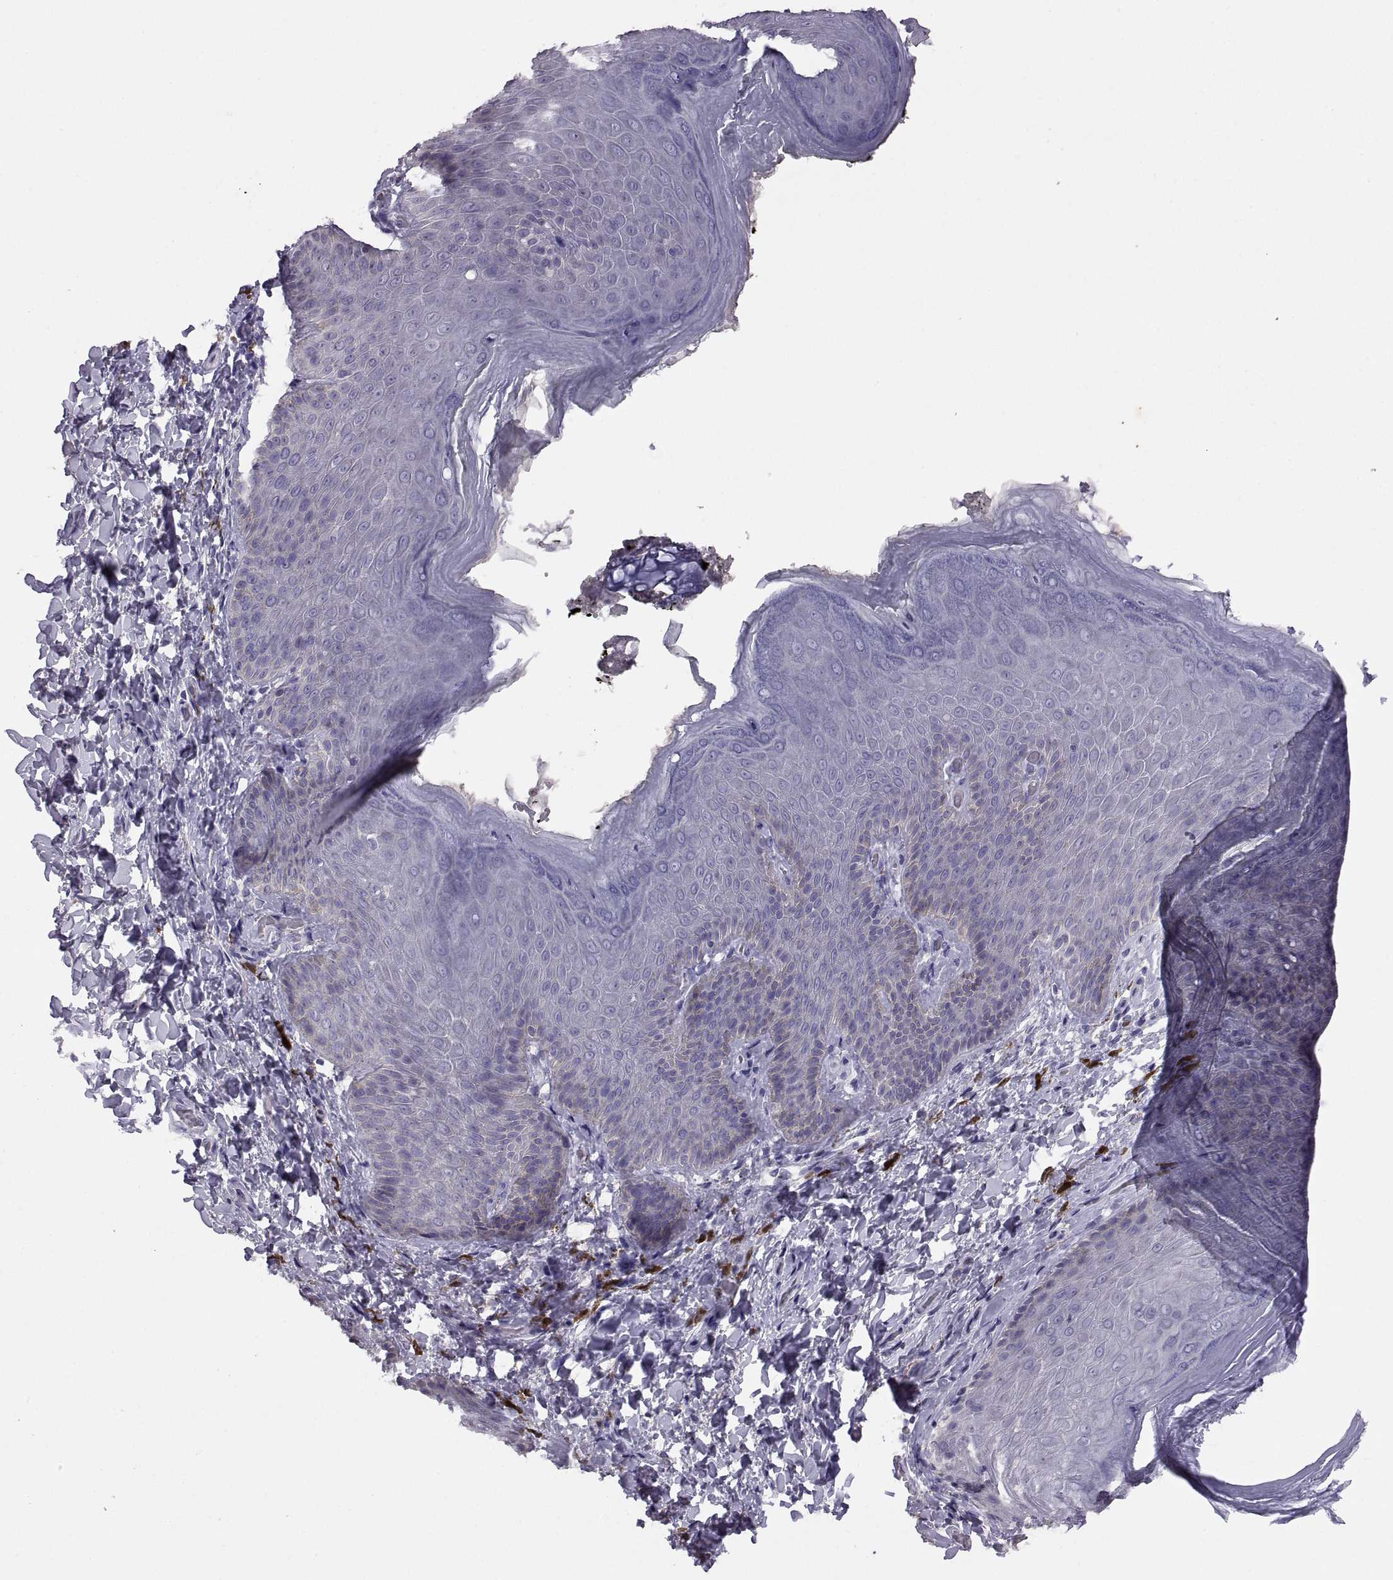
{"staining": {"intensity": "negative", "quantity": "none", "location": "none"}, "tissue": "skin", "cell_type": "Epidermal cells", "image_type": "normal", "snomed": [{"axis": "morphology", "description": "Normal tissue, NOS"}, {"axis": "topography", "description": "Anal"}], "caption": "Epidermal cells show no significant protein staining in benign skin. The staining was performed using DAB to visualize the protein expression in brown, while the nuclei were stained in blue with hematoxylin (Magnification: 20x).", "gene": "TBX19", "patient": {"sex": "male", "age": 53}}